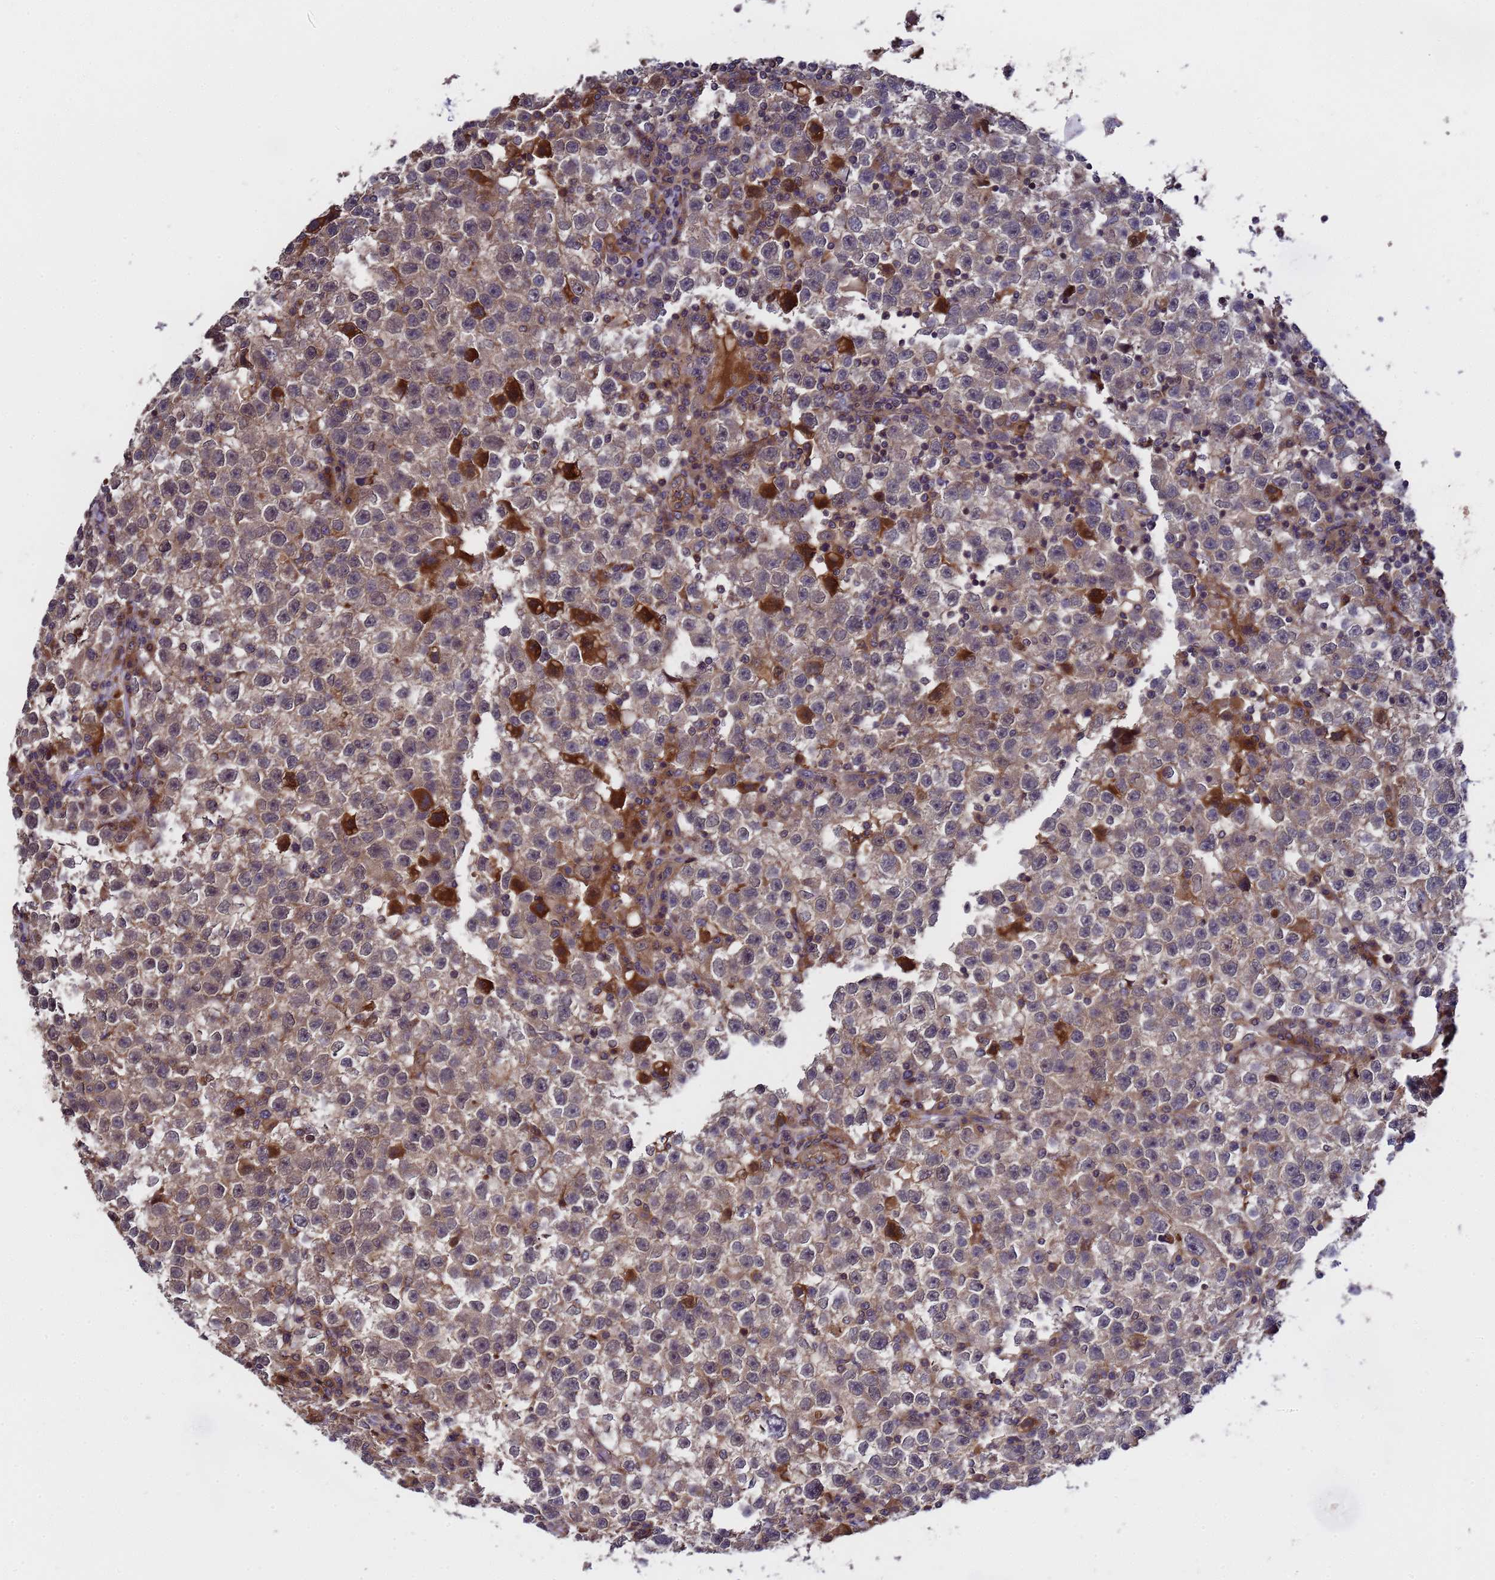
{"staining": {"intensity": "moderate", "quantity": ">75%", "location": "cytoplasmic/membranous,nuclear"}, "tissue": "testis cancer", "cell_type": "Tumor cells", "image_type": "cancer", "snomed": [{"axis": "morphology", "description": "Seminoma, NOS"}, {"axis": "topography", "description": "Testis"}], "caption": "The photomicrograph reveals immunohistochemical staining of testis seminoma. There is moderate cytoplasmic/membranous and nuclear positivity is seen in approximately >75% of tumor cells.", "gene": "GSTCD", "patient": {"sex": "male", "age": 22}}